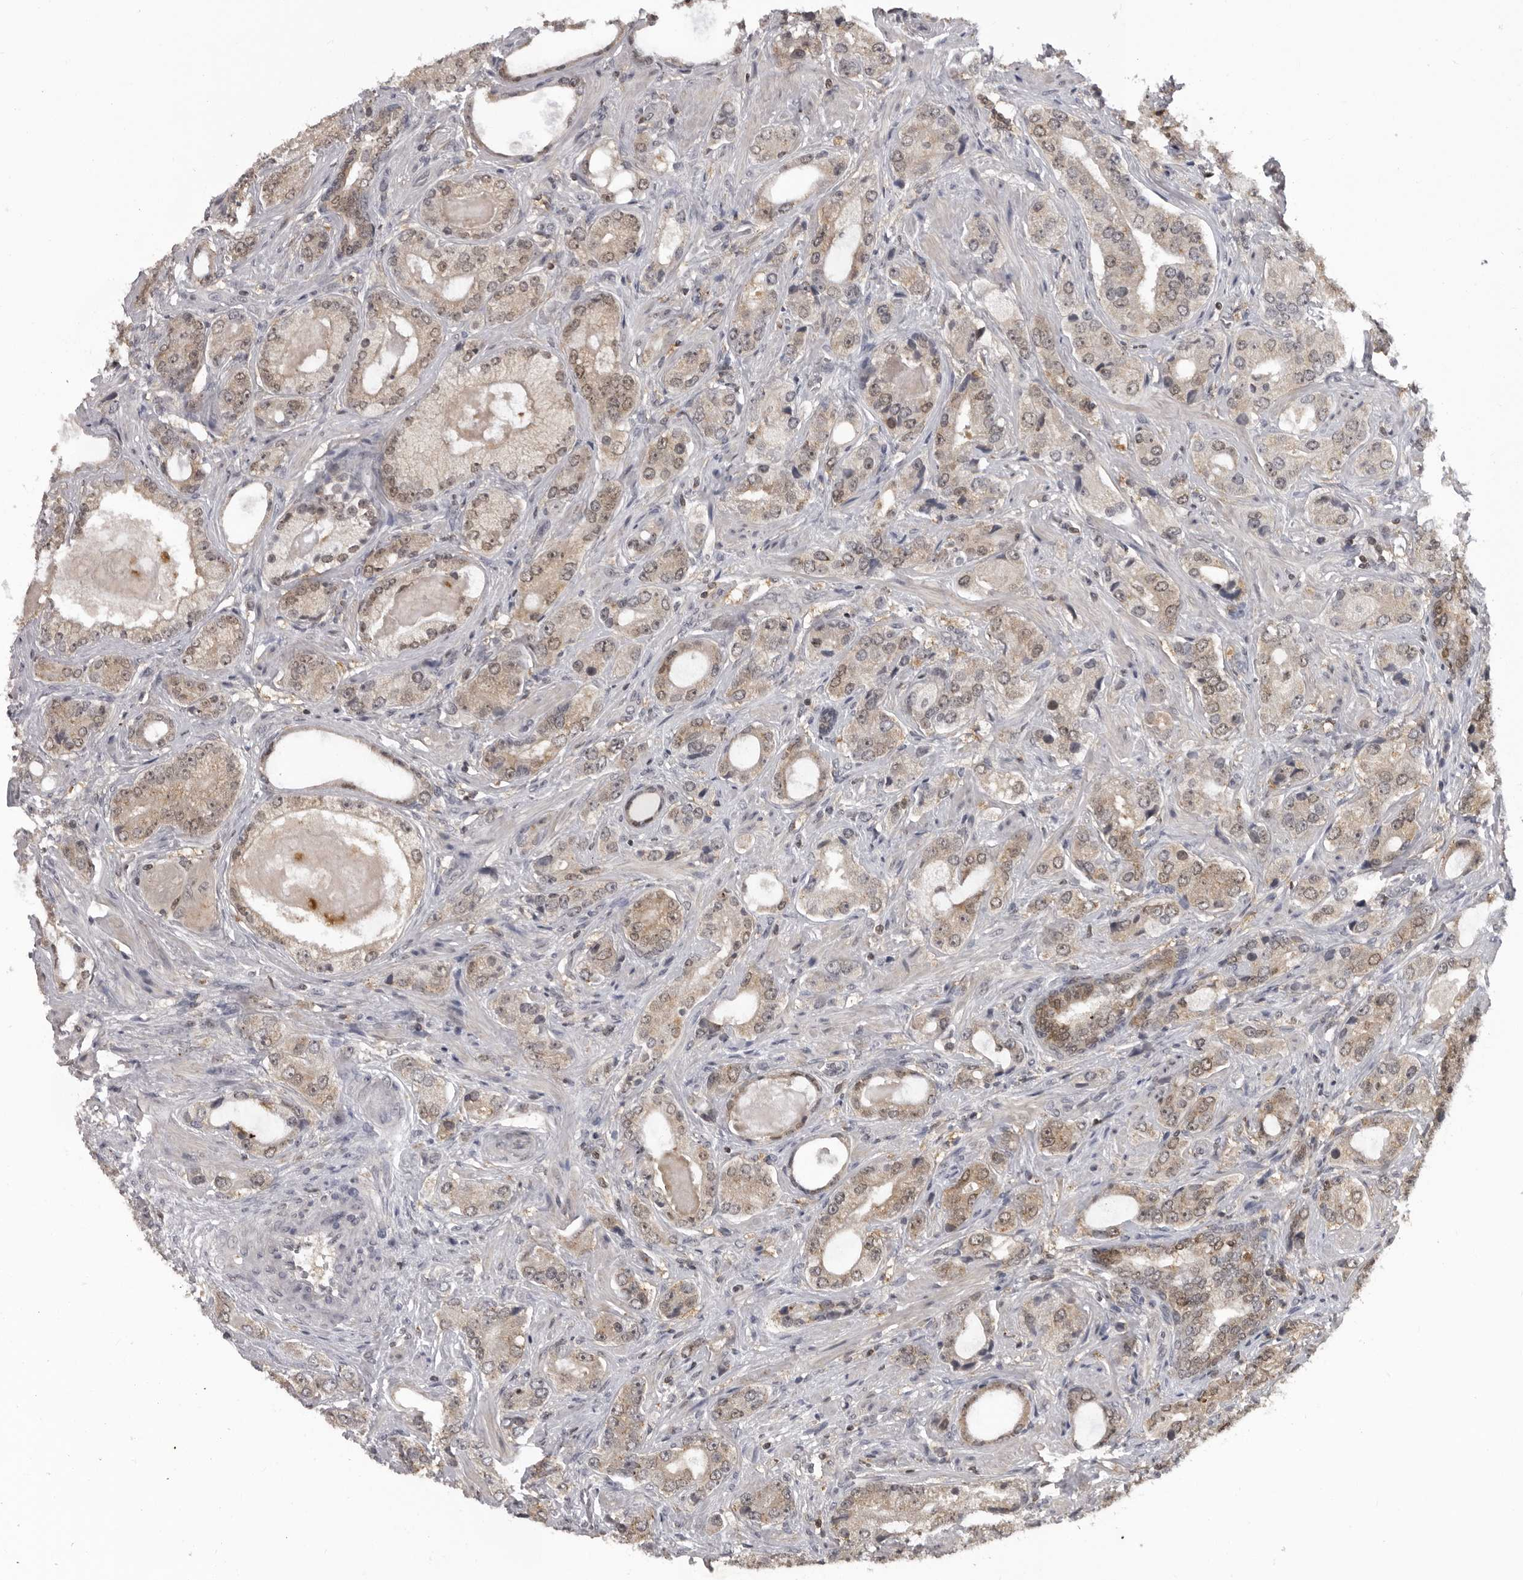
{"staining": {"intensity": "weak", "quantity": ">75%", "location": "cytoplasmic/membranous,nuclear"}, "tissue": "prostate cancer", "cell_type": "Tumor cells", "image_type": "cancer", "snomed": [{"axis": "morphology", "description": "Normal tissue, NOS"}, {"axis": "morphology", "description": "Adenocarcinoma, High grade"}, {"axis": "topography", "description": "Prostate"}, {"axis": "topography", "description": "Peripheral nerve tissue"}], "caption": "Prostate cancer (adenocarcinoma (high-grade)) stained with a brown dye exhibits weak cytoplasmic/membranous and nuclear positive expression in about >75% of tumor cells.", "gene": "PDCL3", "patient": {"sex": "male", "age": 59}}